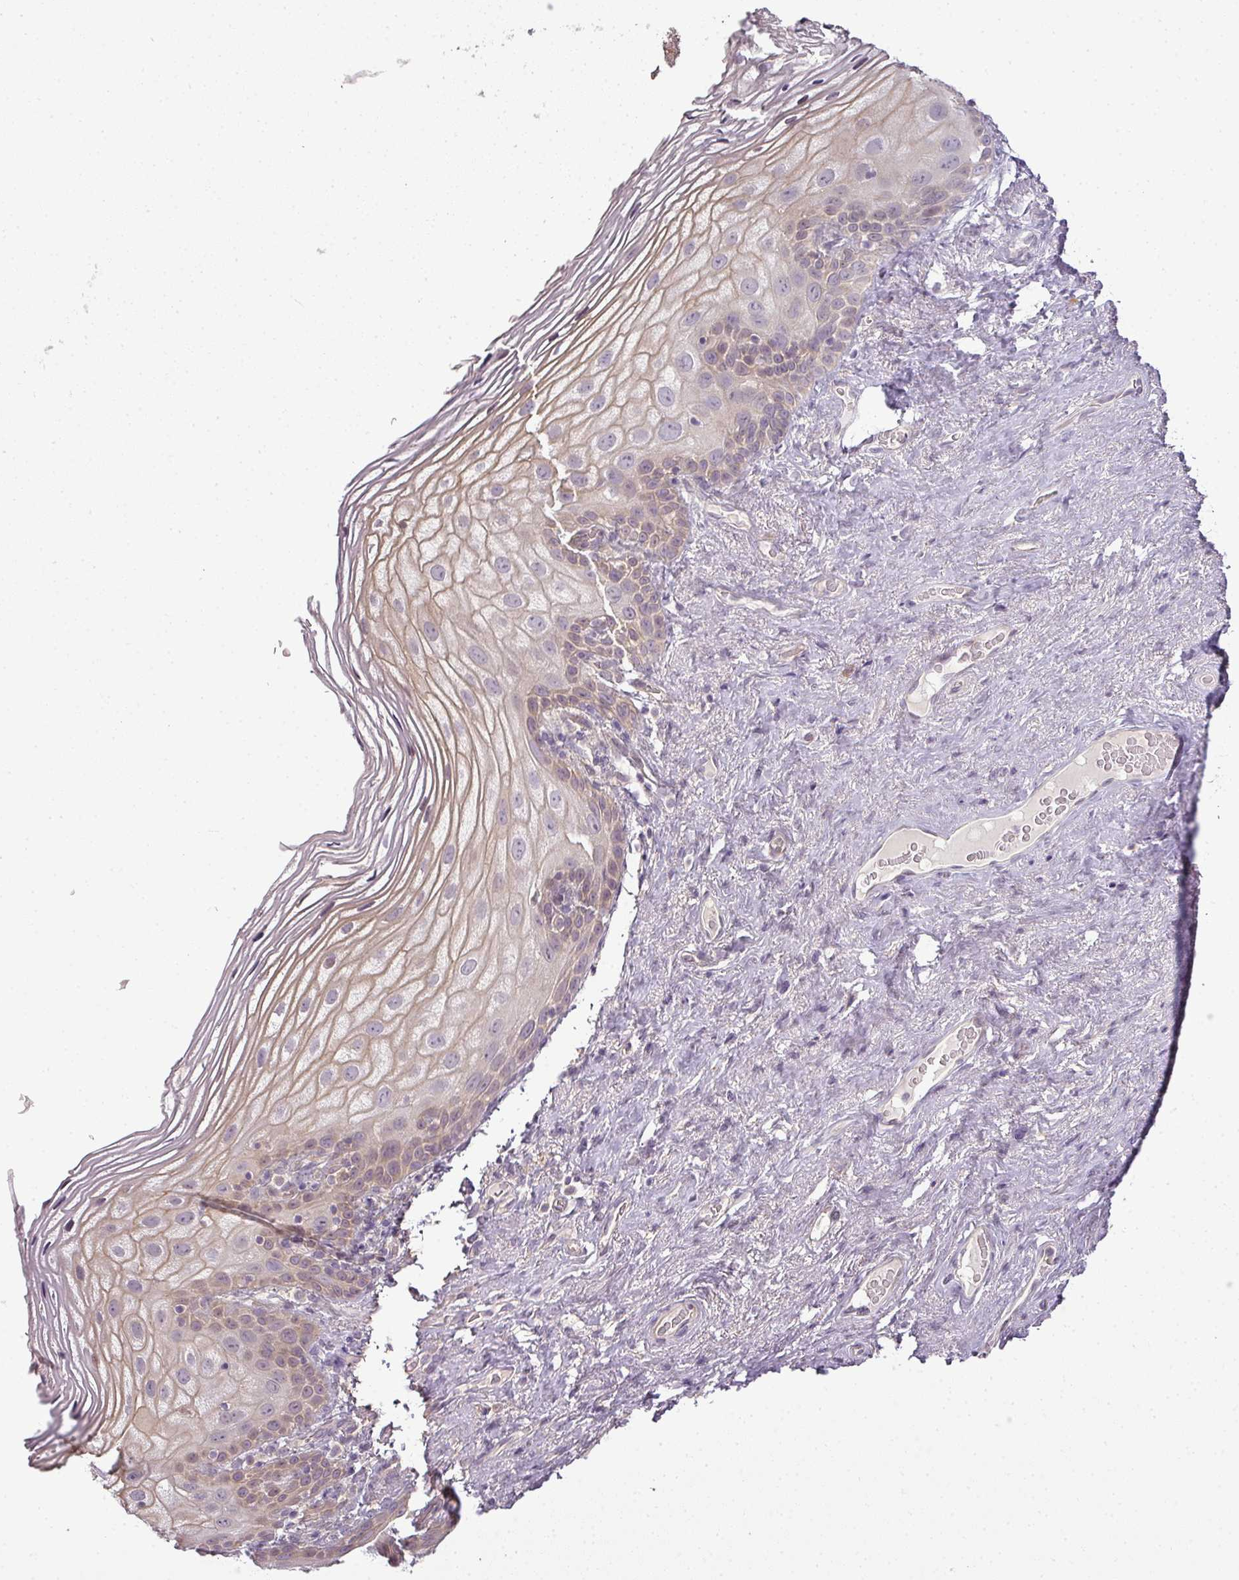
{"staining": {"intensity": "weak", "quantity": "25%-75%", "location": "cytoplasmic/membranous"}, "tissue": "vagina", "cell_type": "Squamous epithelial cells", "image_type": "normal", "snomed": [{"axis": "morphology", "description": "Normal tissue, NOS"}, {"axis": "topography", "description": "Vagina"}, {"axis": "topography", "description": "Peripheral nerve tissue"}], "caption": "Immunohistochemical staining of unremarkable vagina displays 25%-75% levels of weak cytoplasmic/membranous protein staining in about 25%-75% of squamous epithelial cells. Immunohistochemistry stains the protein in brown and the nuclei are stained blue.", "gene": "LY75", "patient": {"sex": "female", "age": 71}}